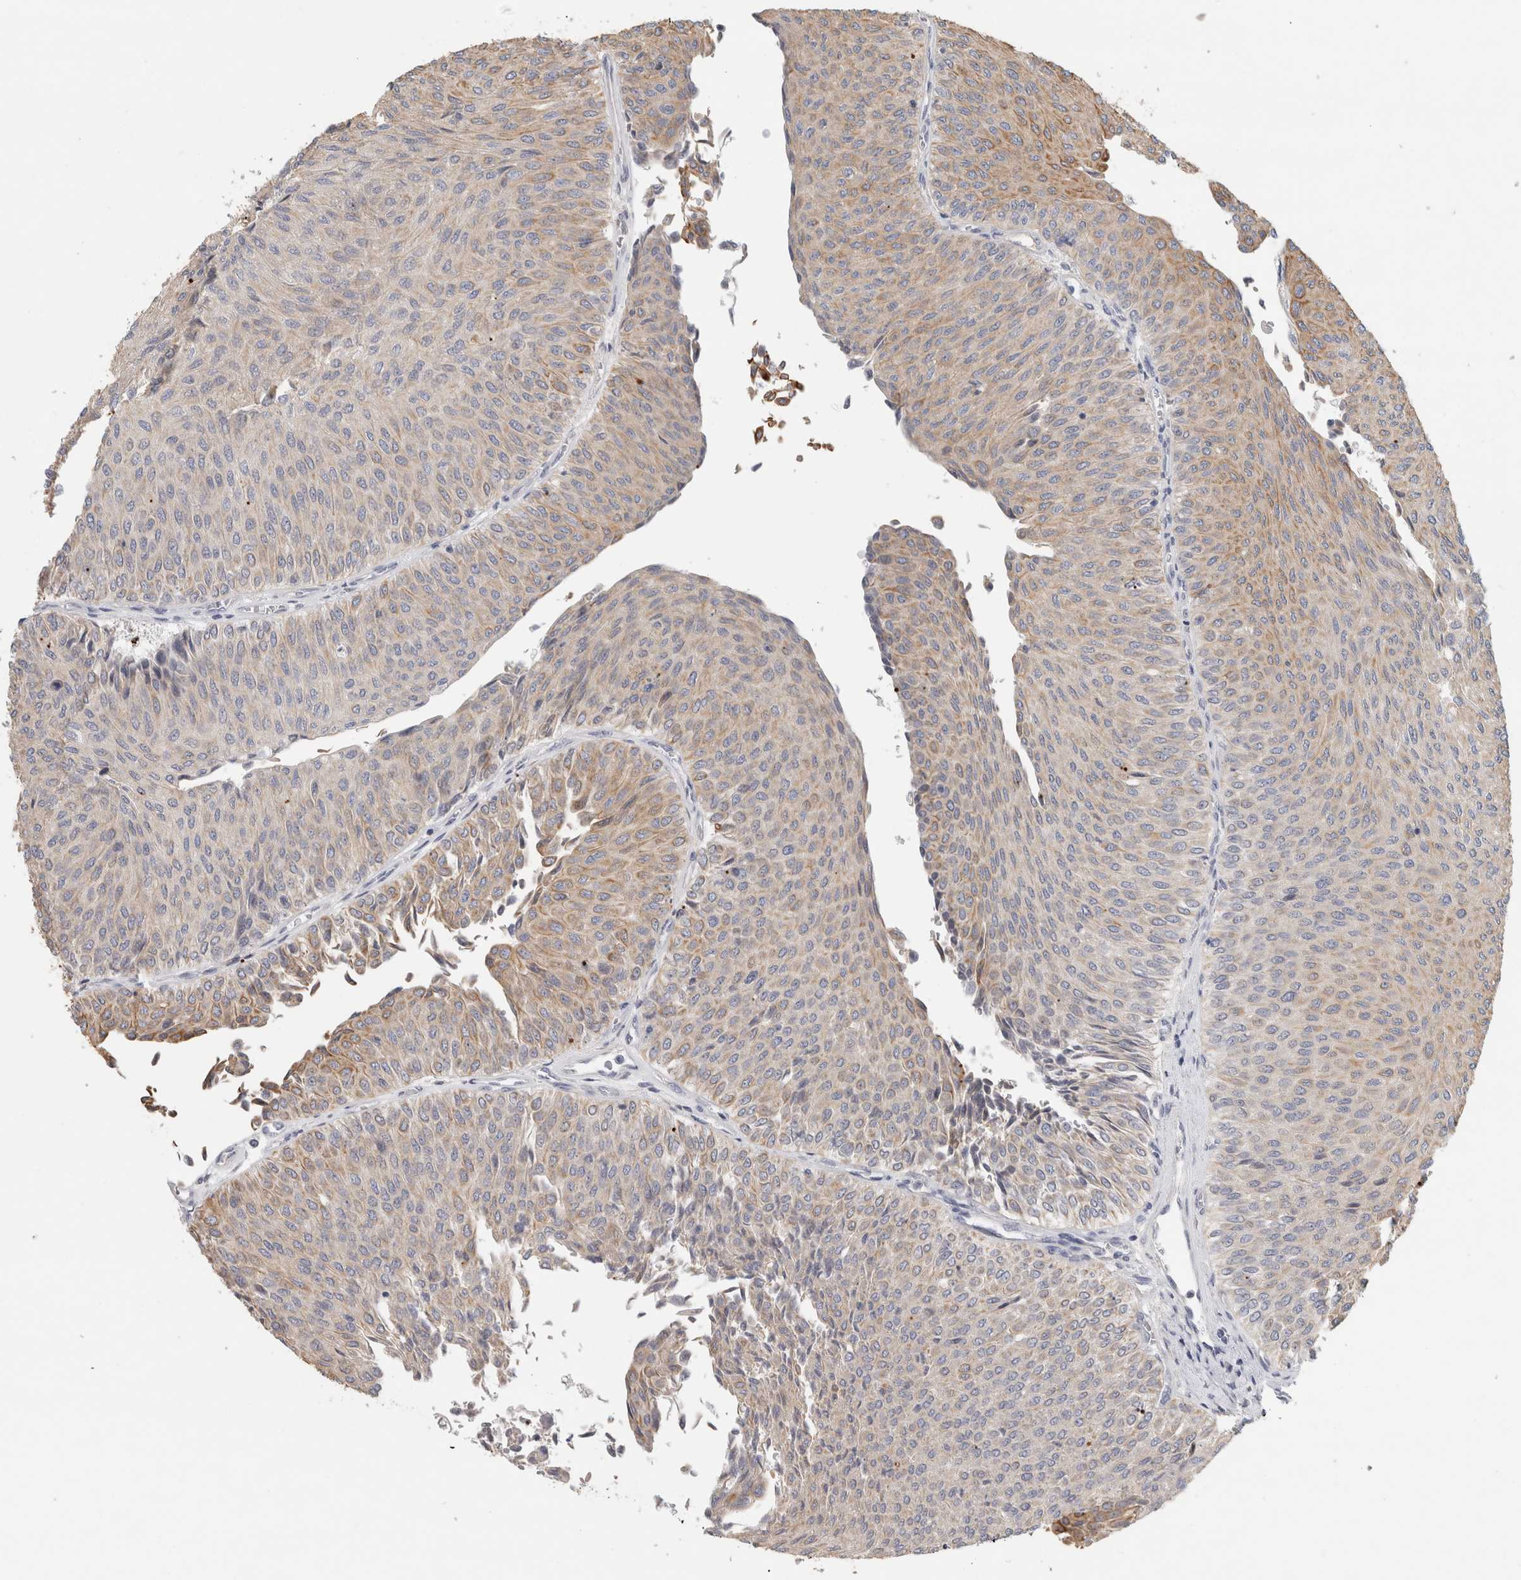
{"staining": {"intensity": "weak", "quantity": ">75%", "location": "cytoplasmic/membranous"}, "tissue": "urothelial cancer", "cell_type": "Tumor cells", "image_type": "cancer", "snomed": [{"axis": "morphology", "description": "Urothelial carcinoma, Low grade"}, {"axis": "topography", "description": "Urinary bladder"}], "caption": "The photomicrograph displays immunohistochemical staining of urothelial carcinoma (low-grade). There is weak cytoplasmic/membranous positivity is identified in about >75% of tumor cells. (DAB IHC with brightfield microscopy, high magnification).", "gene": "STK31", "patient": {"sex": "male", "age": 78}}